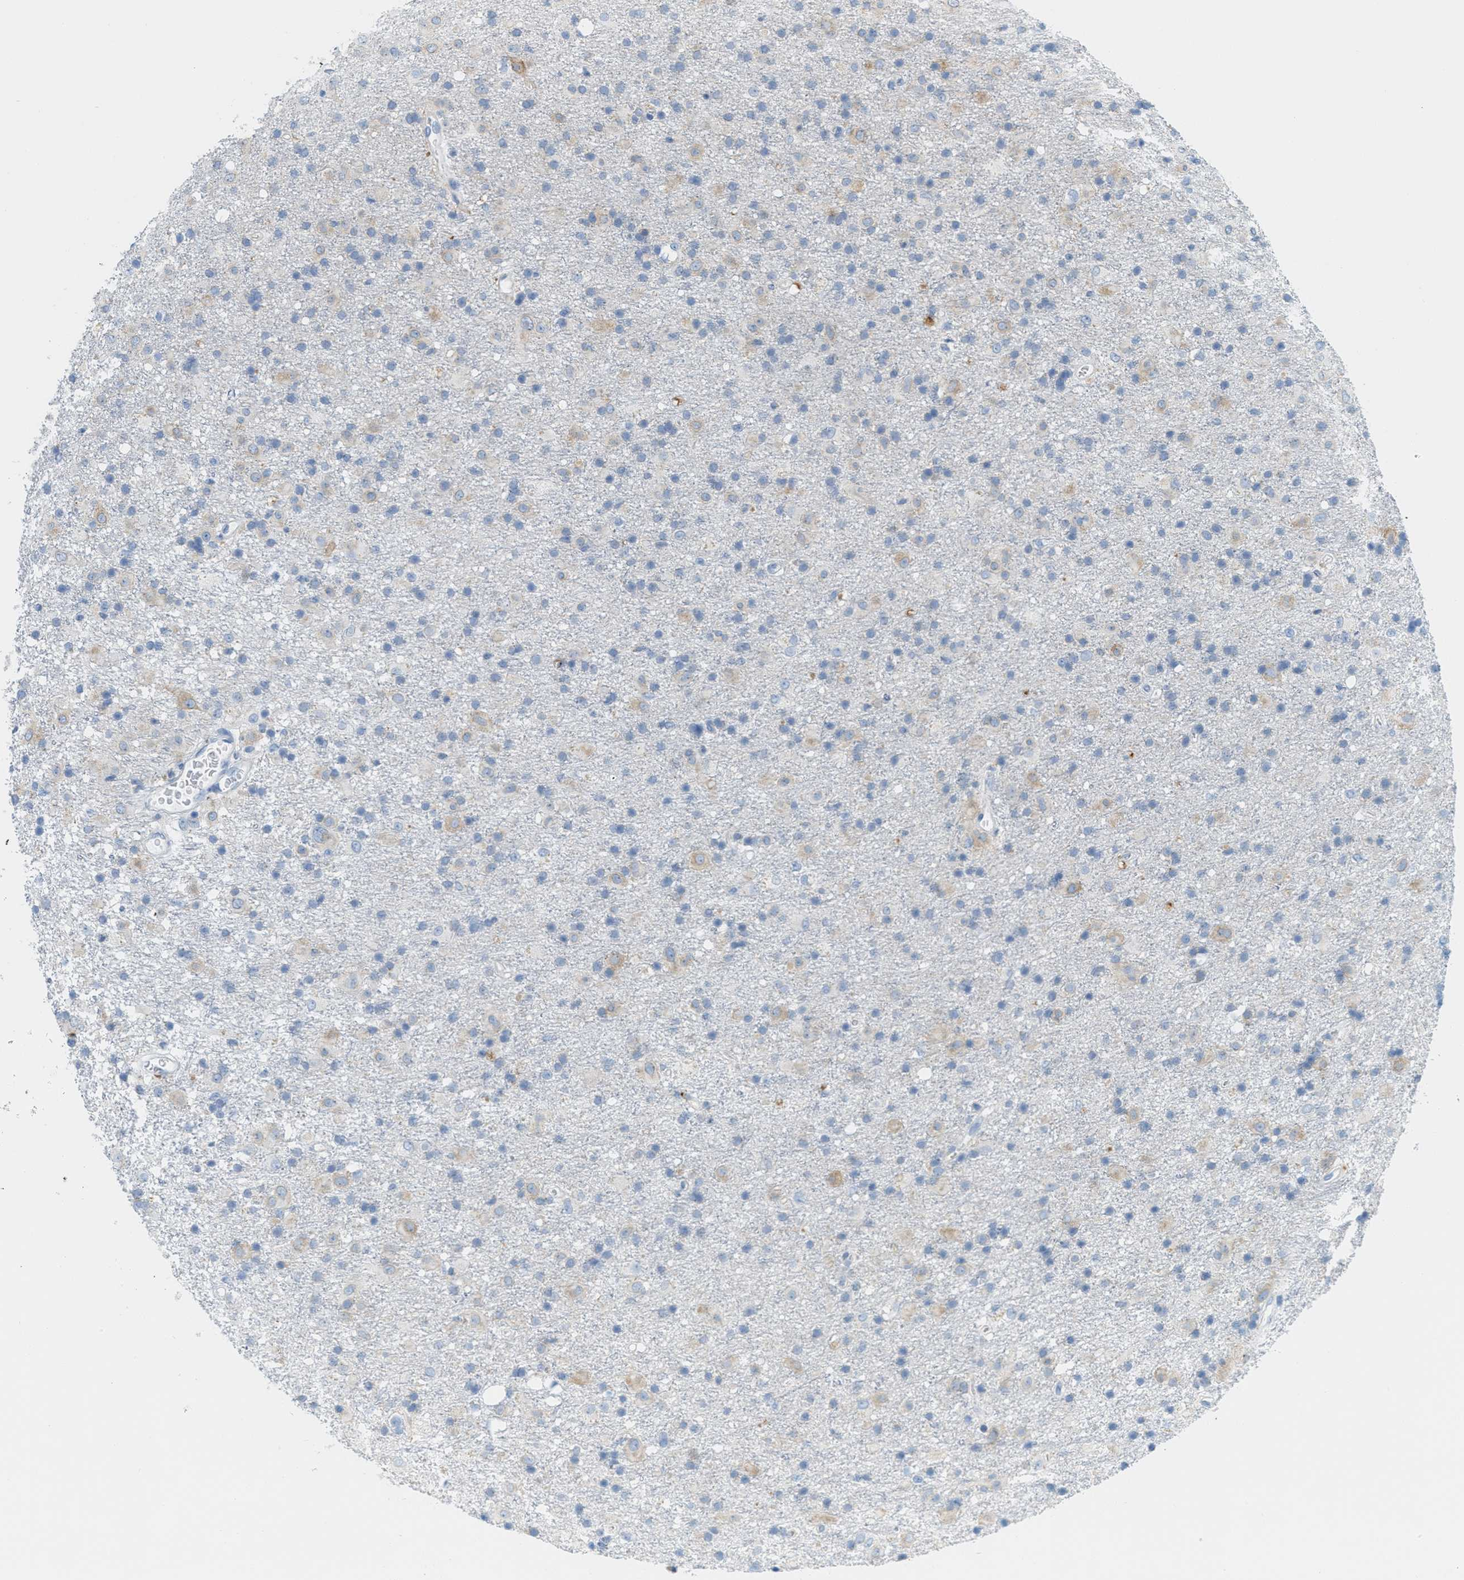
{"staining": {"intensity": "negative", "quantity": "none", "location": "none"}, "tissue": "glioma", "cell_type": "Tumor cells", "image_type": "cancer", "snomed": [{"axis": "morphology", "description": "Glioma, malignant, Low grade"}, {"axis": "topography", "description": "Brain"}], "caption": "This image is of glioma stained with immunohistochemistry to label a protein in brown with the nuclei are counter-stained blue. There is no staining in tumor cells.", "gene": "TEX264", "patient": {"sex": "male", "age": 65}}